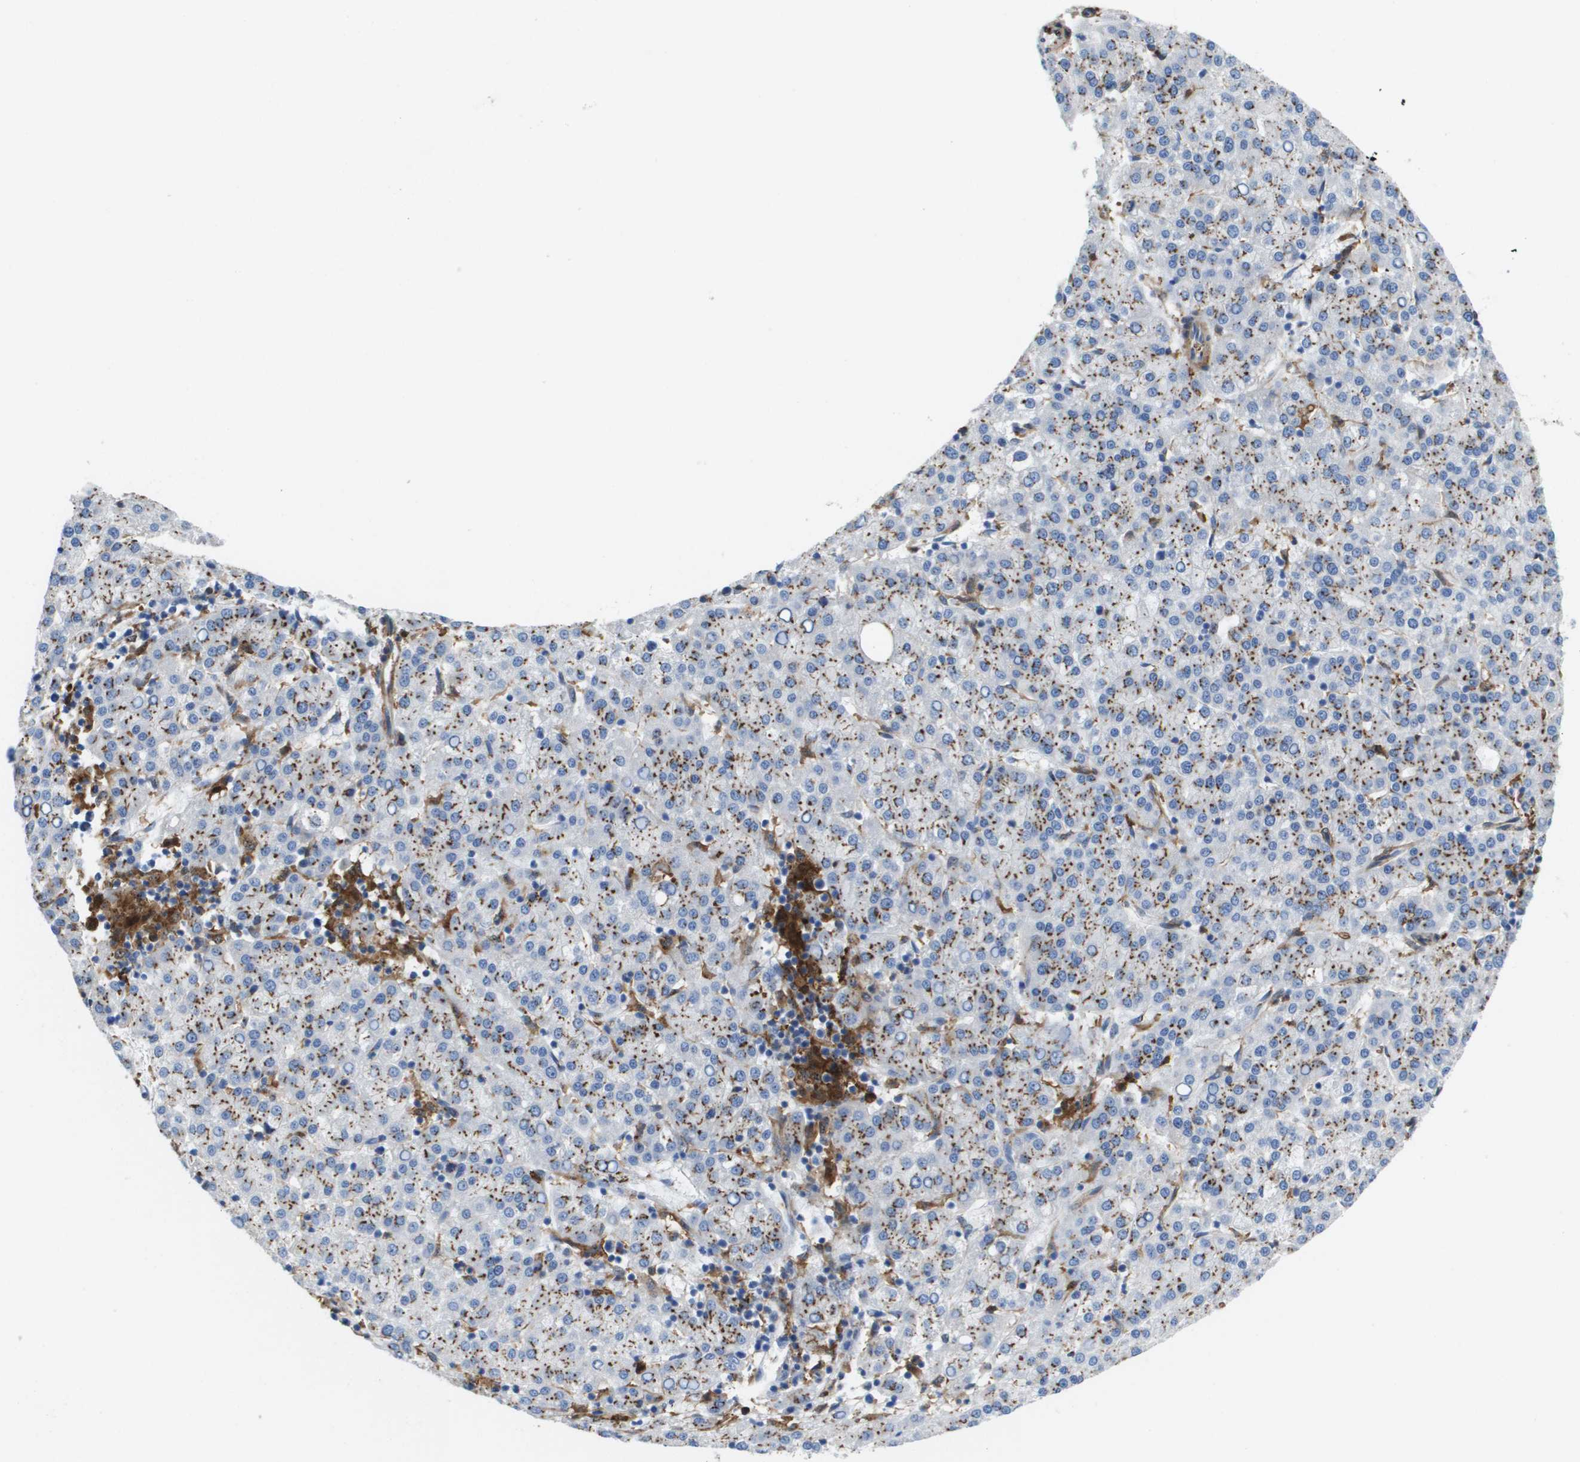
{"staining": {"intensity": "moderate", "quantity": ">75%", "location": "cytoplasmic/membranous"}, "tissue": "liver cancer", "cell_type": "Tumor cells", "image_type": "cancer", "snomed": [{"axis": "morphology", "description": "Carcinoma, Hepatocellular, NOS"}, {"axis": "topography", "description": "Liver"}], "caption": "Protein analysis of liver cancer tissue reveals moderate cytoplasmic/membranous expression in about >75% of tumor cells.", "gene": "SLC37A2", "patient": {"sex": "female", "age": 58}}